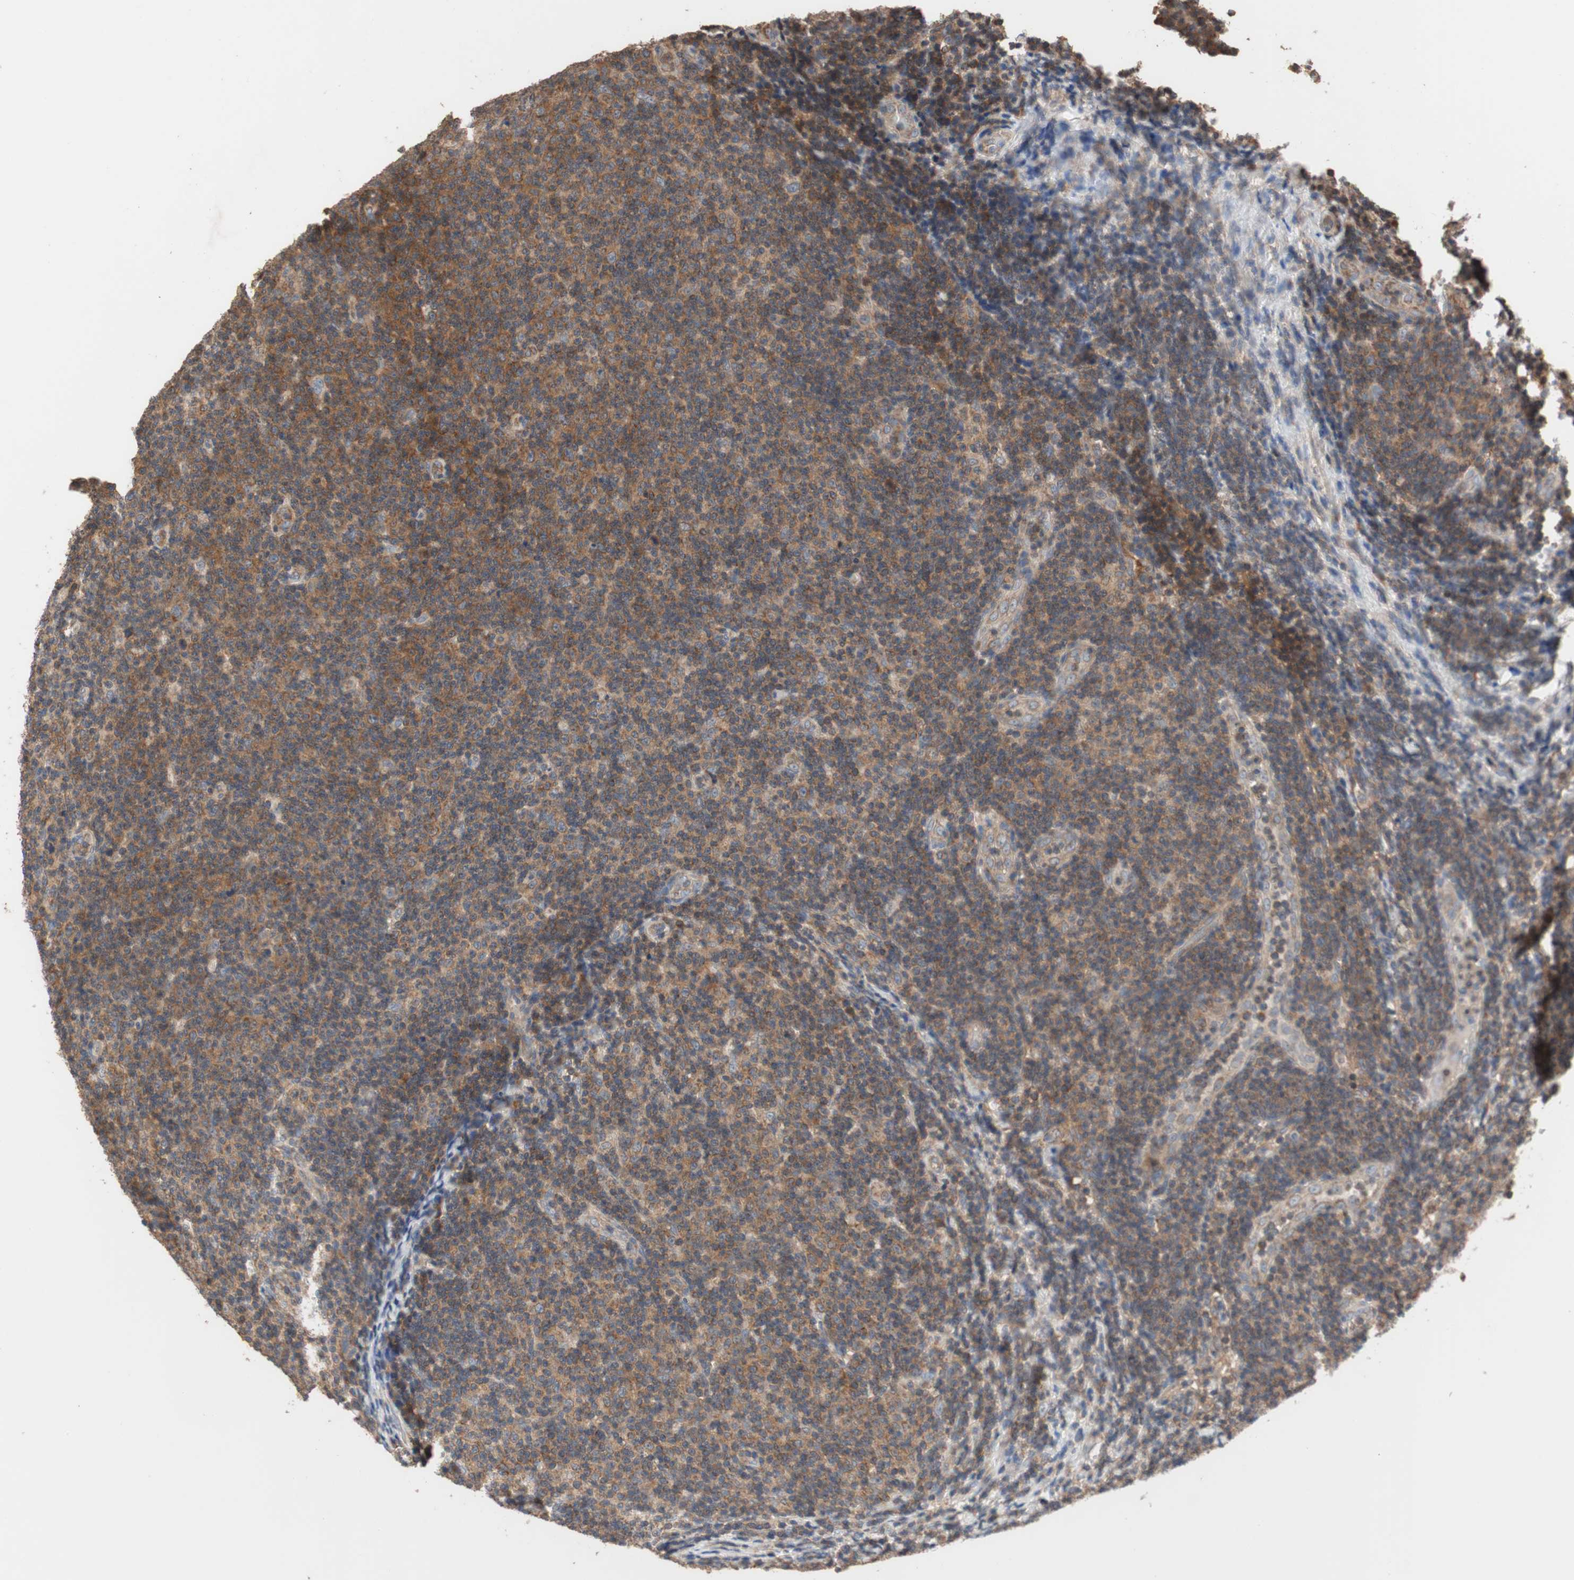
{"staining": {"intensity": "moderate", "quantity": ">75%", "location": "cytoplasmic/membranous"}, "tissue": "lymphoma", "cell_type": "Tumor cells", "image_type": "cancer", "snomed": [{"axis": "morphology", "description": "Malignant lymphoma, non-Hodgkin's type, Low grade"}, {"axis": "topography", "description": "Lymph node"}], "caption": "Immunohistochemical staining of human lymphoma shows medium levels of moderate cytoplasmic/membranous protein positivity in approximately >75% of tumor cells.", "gene": "MAP4K2", "patient": {"sex": "male", "age": 83}}